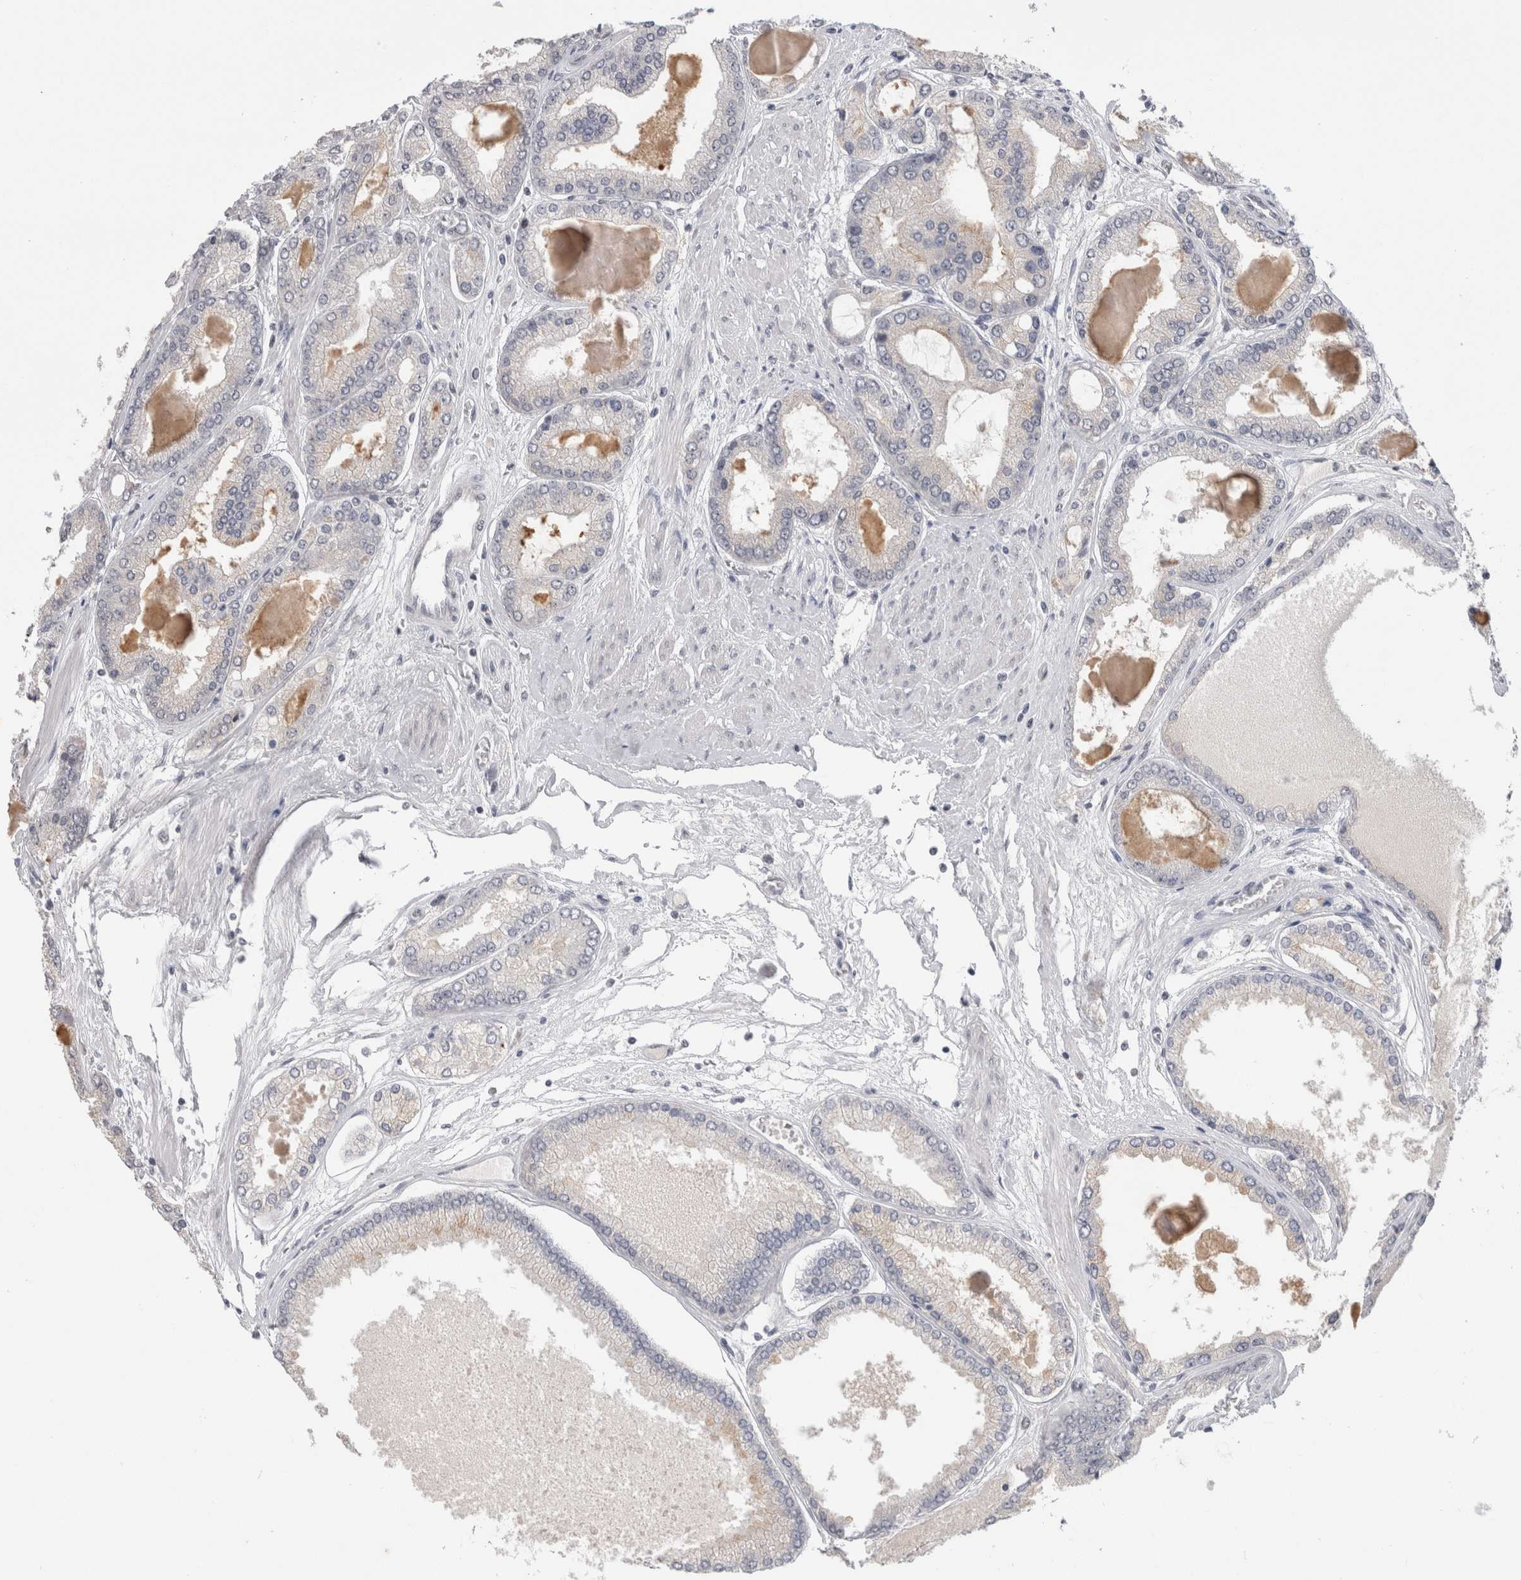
{"staining": {"intensity": "negative", "quantity": "none", "location": "none"}, "tissue": "prostate cancer", "cell_type": "Tumor cells", "image_type": "cancer", "snomed": [{"axis": "morphology", "description": "Adenocarcinoma, High grade"}, {"axis": "topography", "description": "Prostate"}], "caption": "Tumor cells show no significant staining in prostate cancer (high-grade adenocarcinoma). (DAB immunohistochemistry (IHC), high magnification).", "gene": "DAXX", "patient": {"sex": "male", "age": 59}}